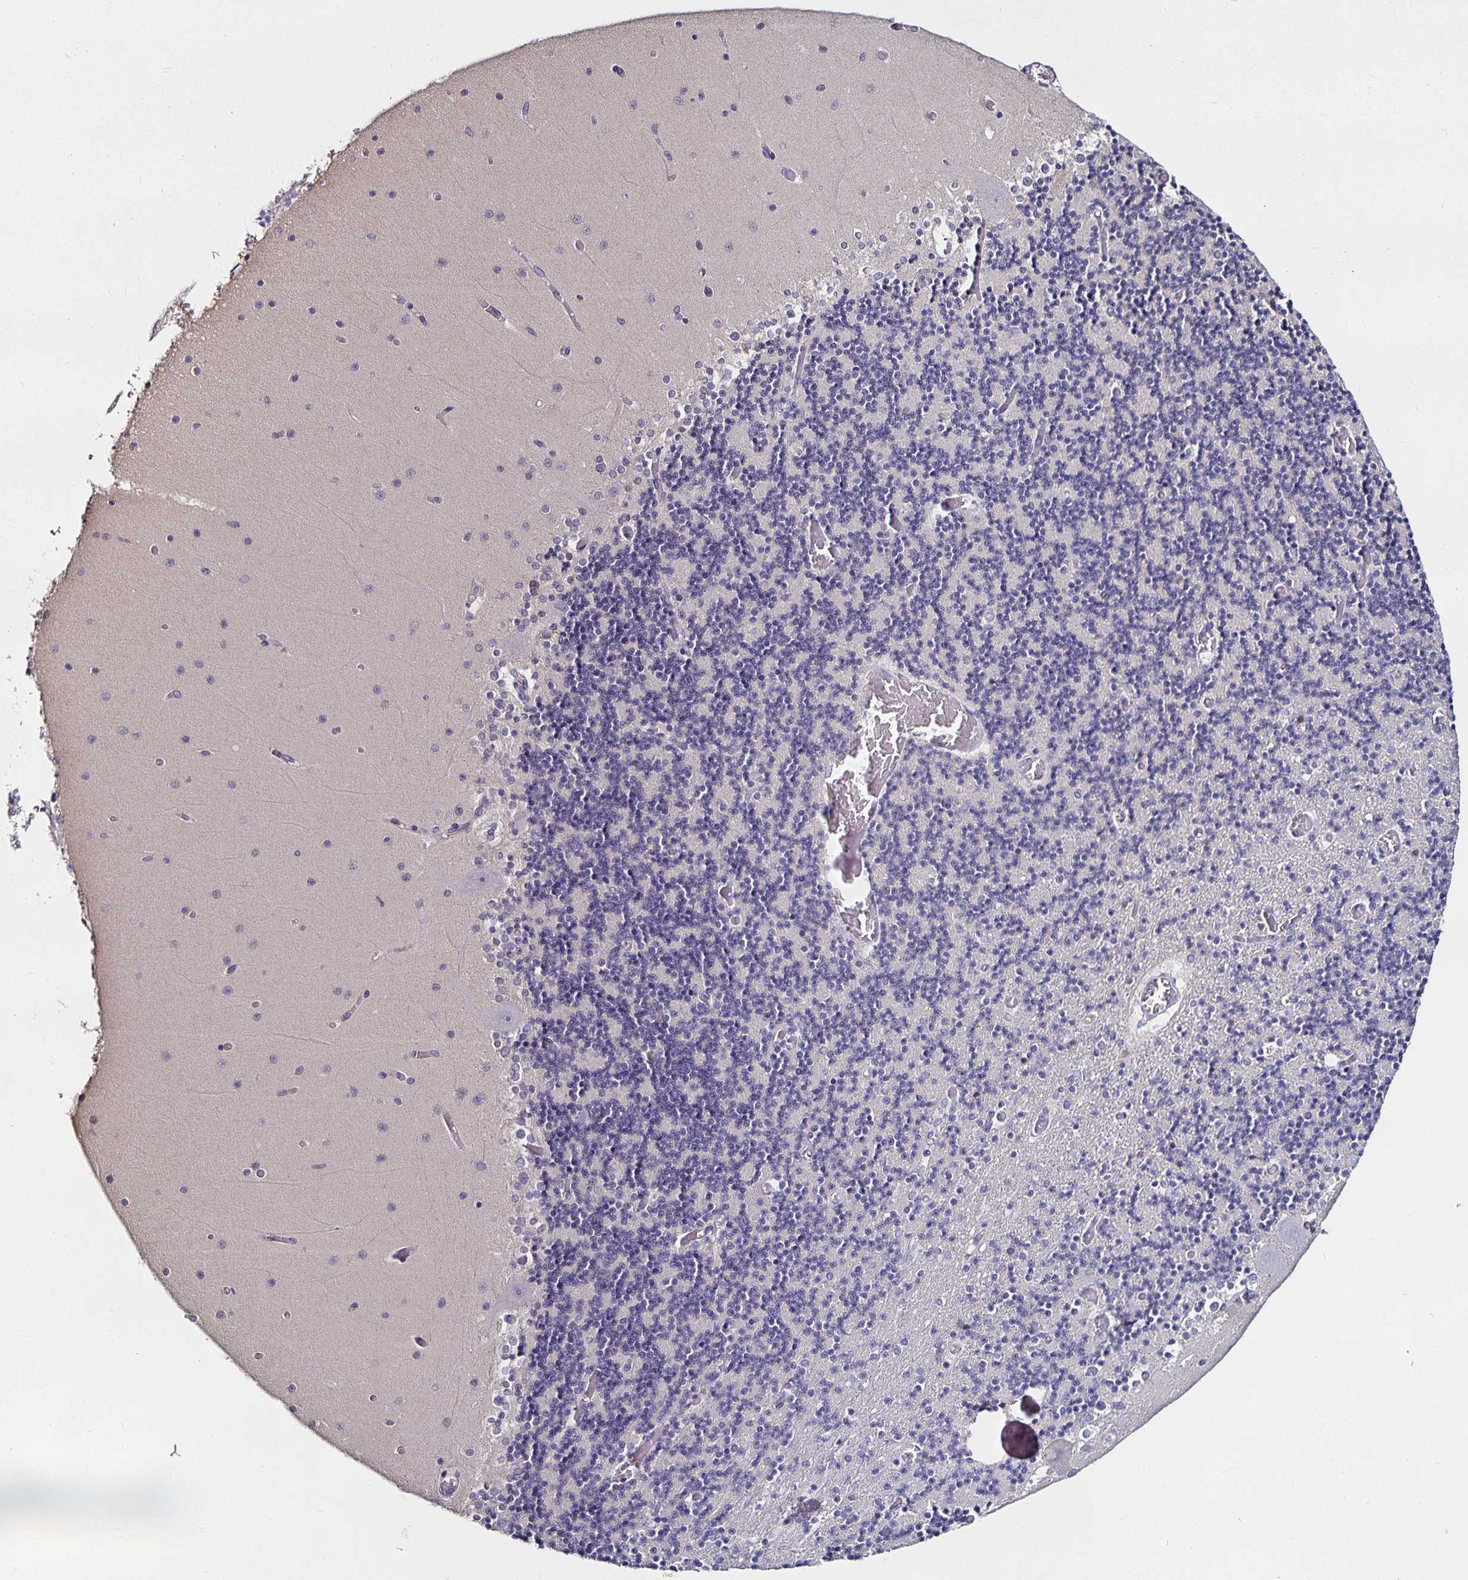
{"staining": {"intensity": "negative", "quantity": "none", "location": "none"}, "tissue": "cerebellum", "cell_type": "Cells in granular layer", "image_type": "normal", "snomed": [{"axis": "morphology", "description": "Normal tissue, NOS"}, {"axis": "topography", "description": "Cerebellum"}], "caption": "This is an IHC image of unremarkable human cerebellum. There is no staining in cells in granular layer.", "gene": "TTR", "patient": {"sex": "female", "age": 28}}